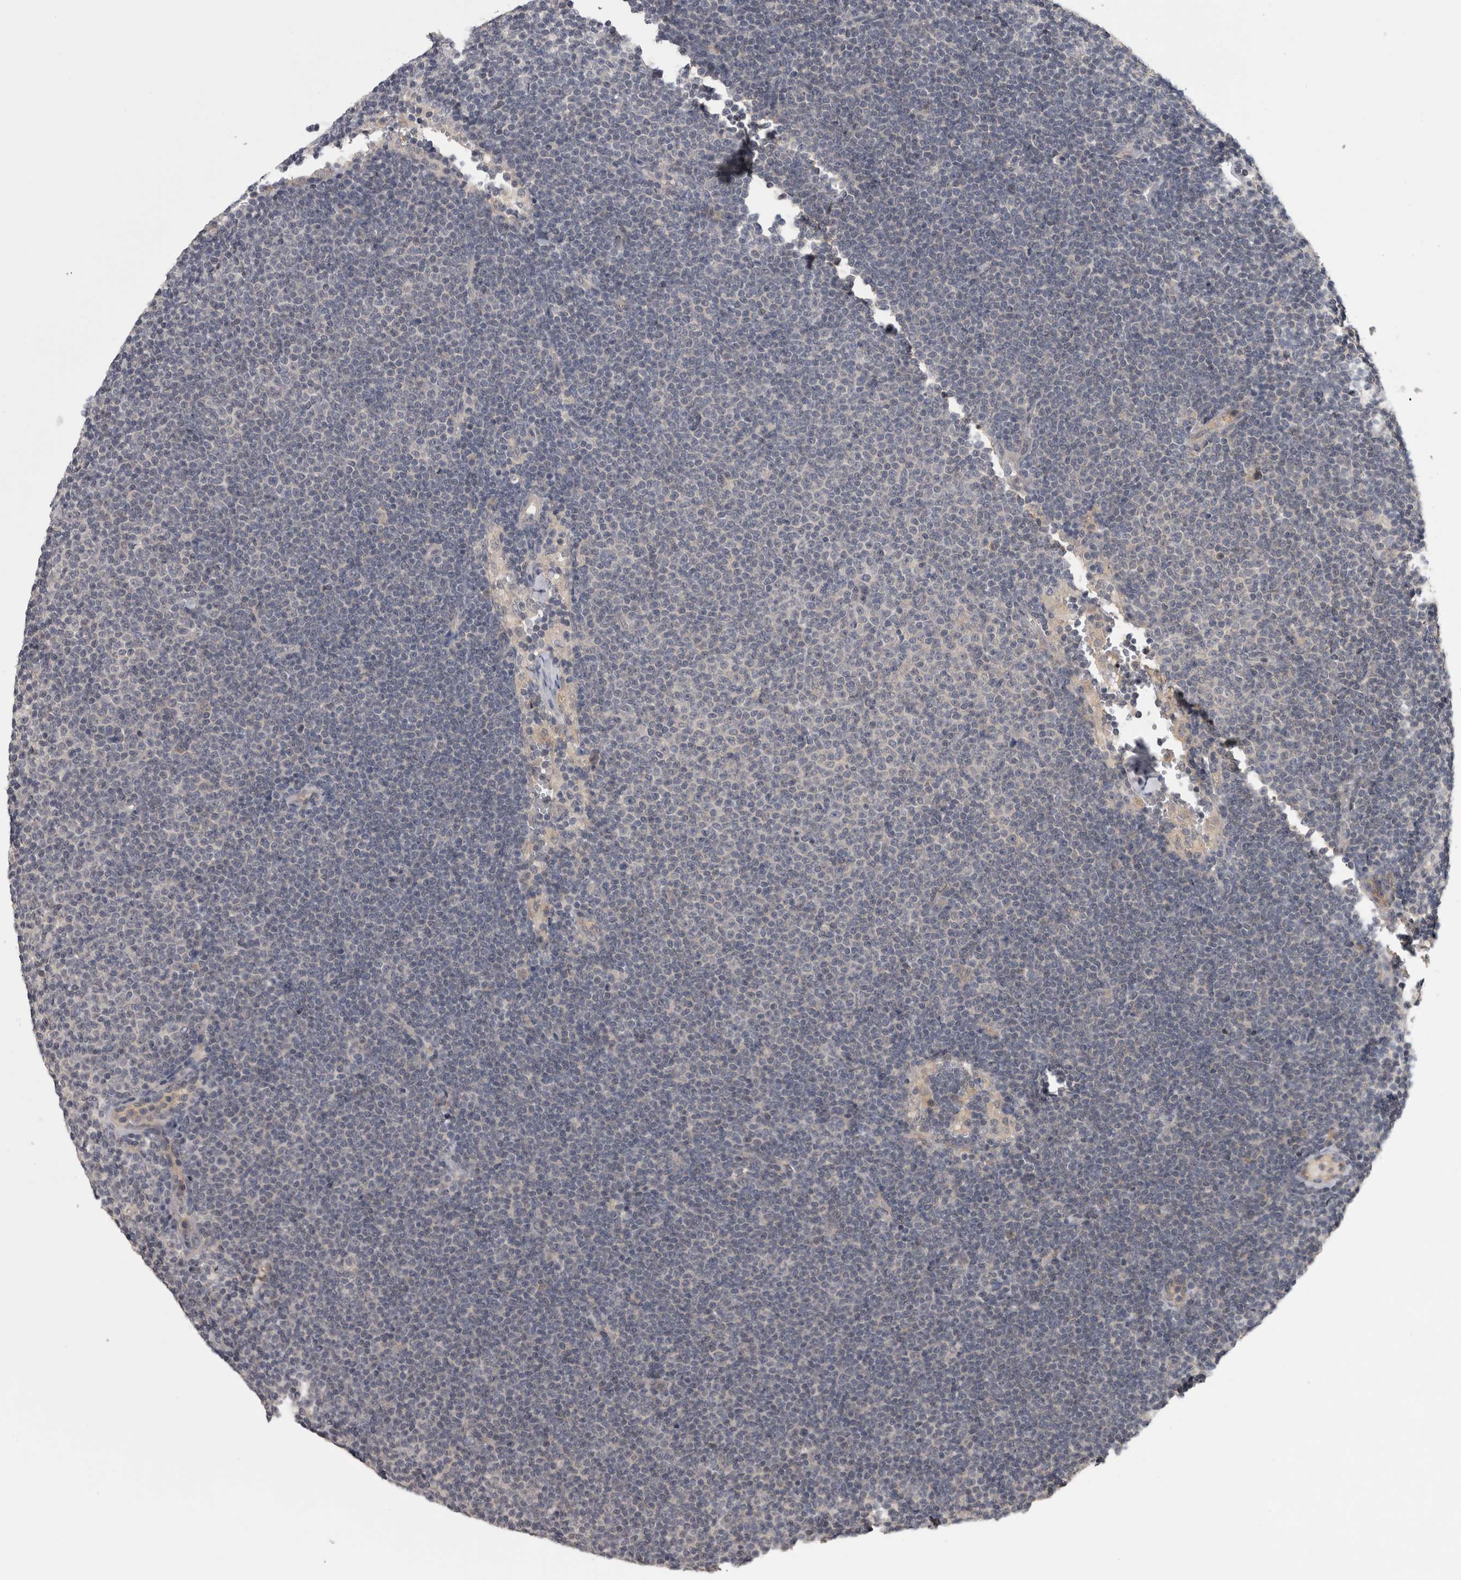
{"staining": {"intensity": "negative", "quantity": "none", "location": "none"}, "tissue": "lymphoma", "cell_type": "Tumor cells", "image_type": "cancer", "snomed": [{"axis": "morphology", "description": "Malignant lymphoma, non-Hodgkin's type, Low grade"}, {"axis": "topography", "description": "Lymph node"}], "caption": "Immunohistochemical staining of lymphoma exhibits no significant staining in tumor cells. (DAB (3,3'-diaminobenzidine) immunohistochemistry with hematoxylin counter stain).", "gene": "ZNF114", "patient": {"sex": "female", "age": 53}}